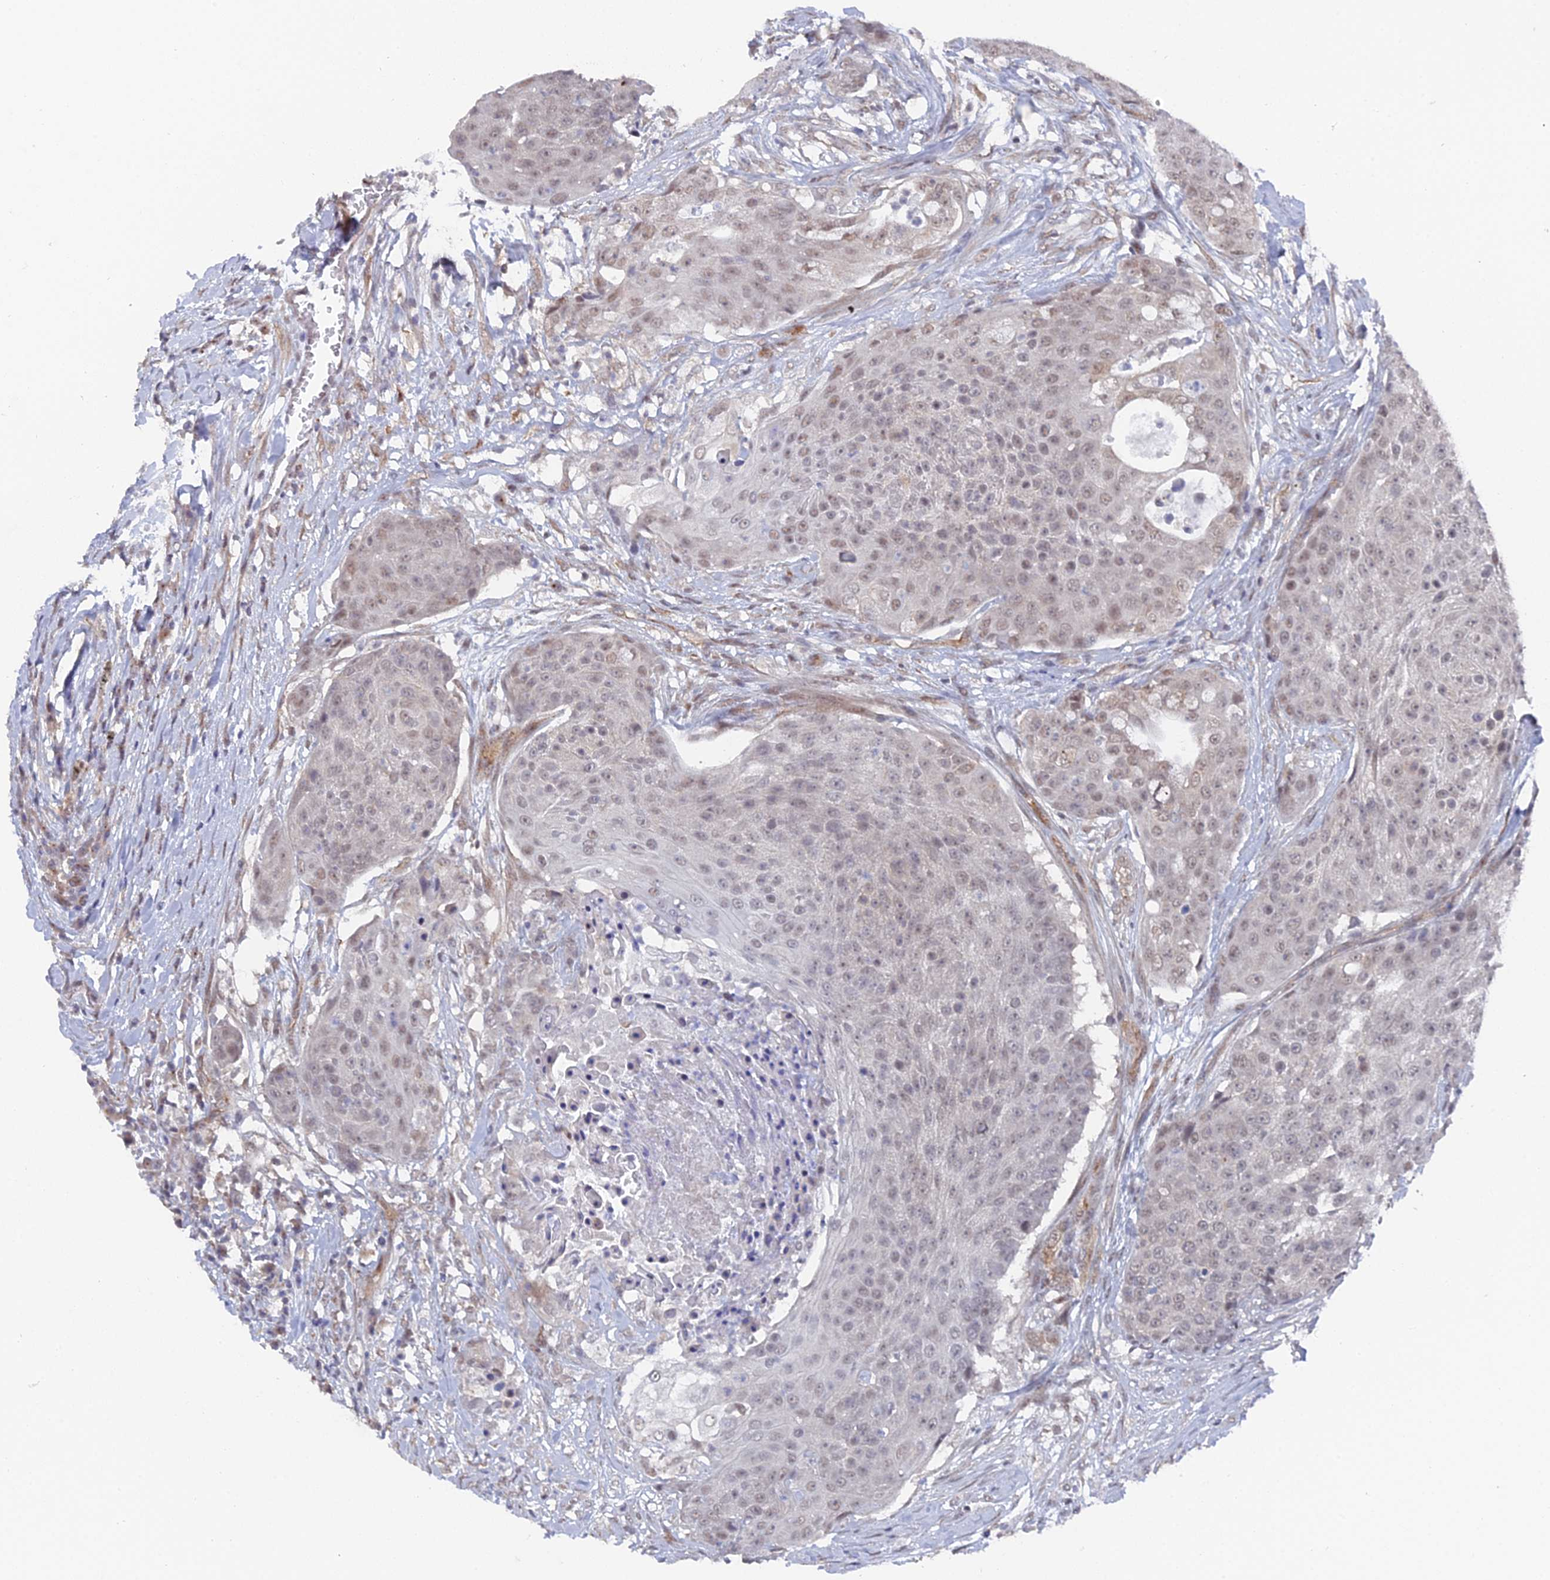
{"staining": {"intensity": "weak", "quantity": "25%-75%", "location": "nuclear"}, "tissue": "urothelial cancer", "cell_type": "Tumor cells", "image_type": "cancer", "snomed": [{"axis": "morphology", "description": "Urothelial carcinoma, High grade"}, {"axis": "topography", "description": "Urinary bladder"}], "caption": "Immunohistochemical staining of human urothelial carcinoma (high-grade) demonstrates low levels of weak nuclear positivity in about 25%-75% of tumor cells.", "gene": "FHIP2A", "patient": {"sex": "female", "age": 63}}